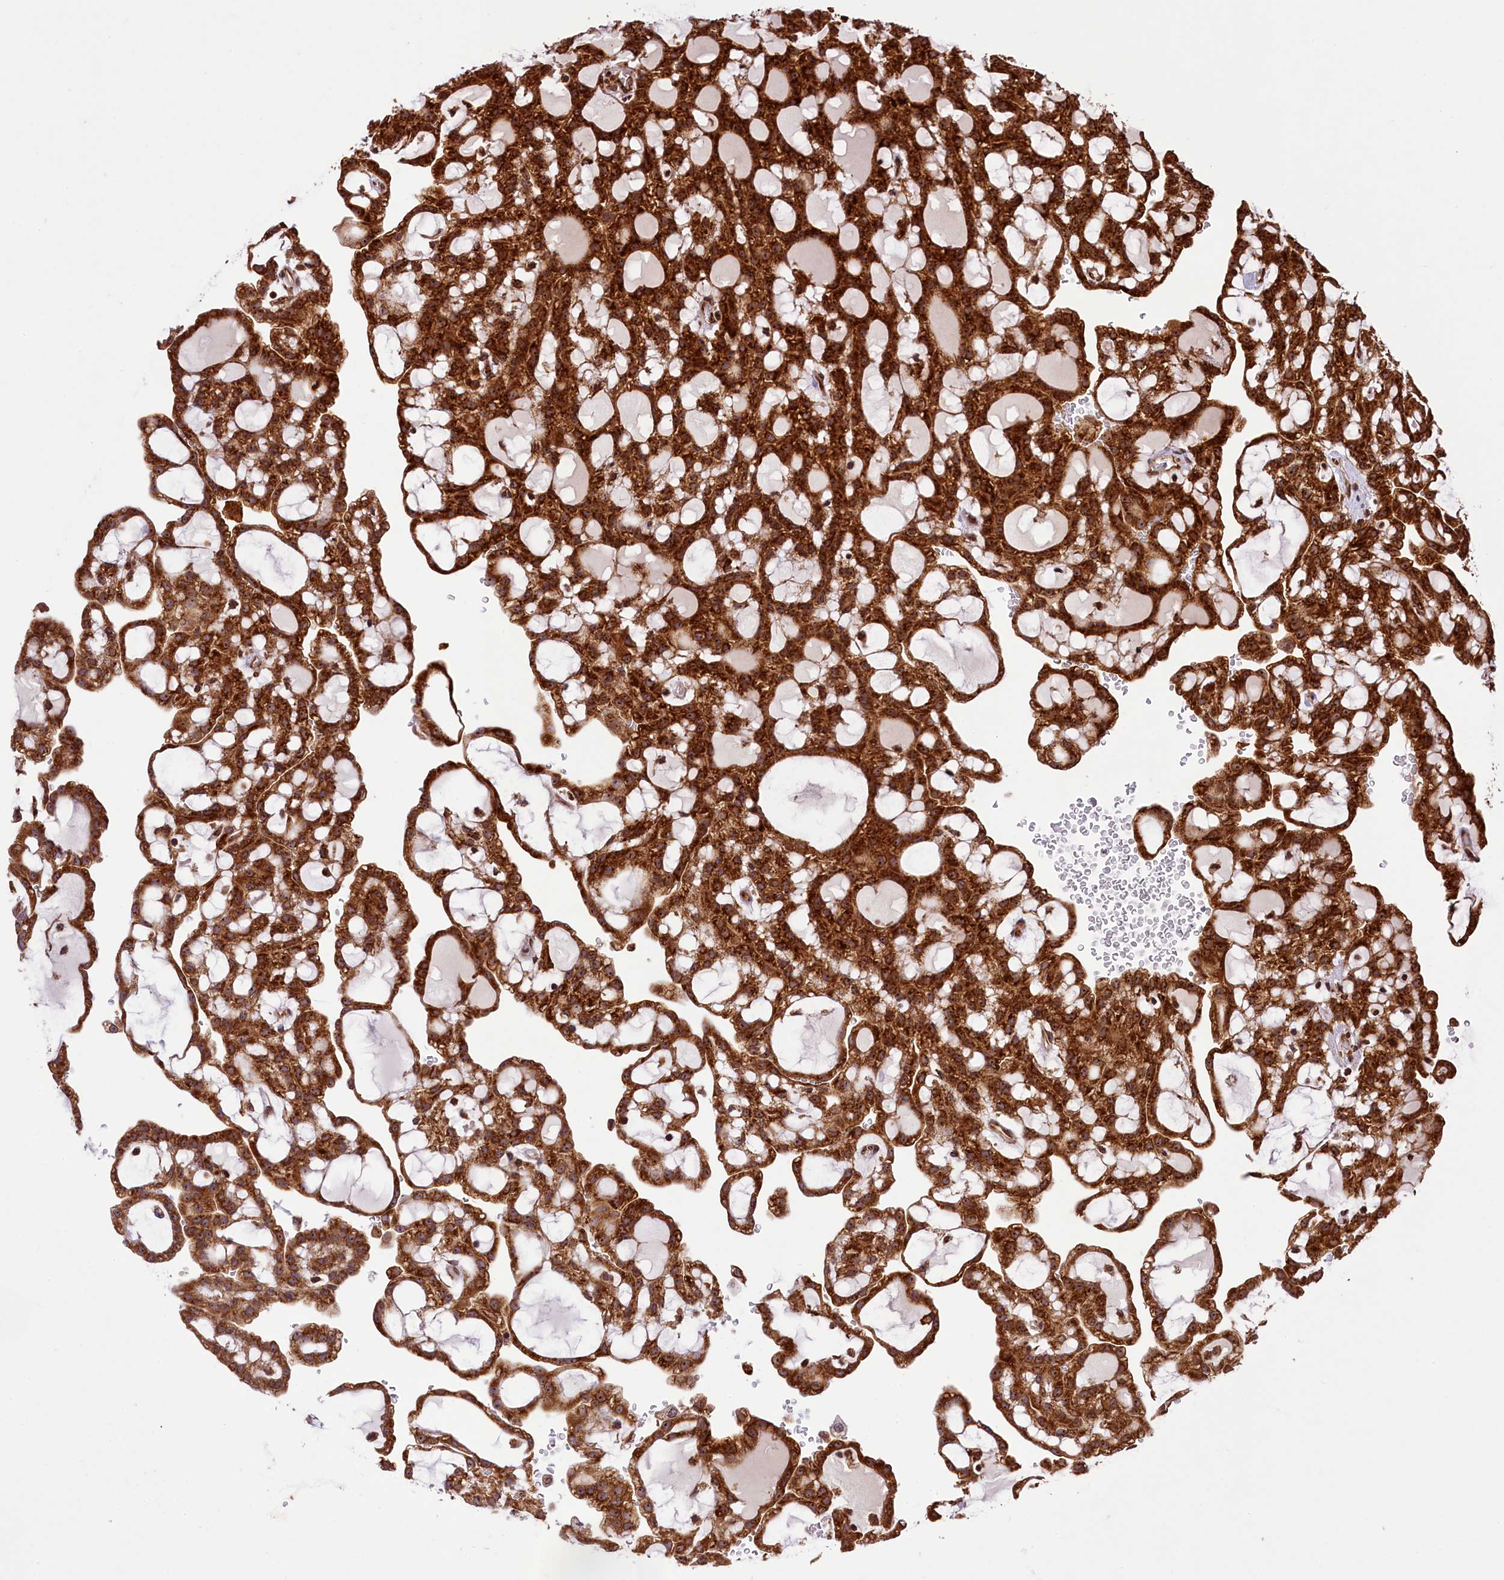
{"staining": {"intensity": "strong", "quantity": ">75%", "location": "cytoplasmic/membranous"}, "tissue": "renal cancer", "cell_type": "Tumor cells", "image_type": "cancer", "snomed": [{"axis": "morphology", "description": "Adenocarcinoma, NOS"}, {"axis": "topography", "description": "Kidney"}], "caption": "A brown stain shows strong cytoplasmic/membranous positivity of a protein in human renal cancer tumor cells.", "gene": "LARP4", "patient": {"sex": "male", "age": 63}}